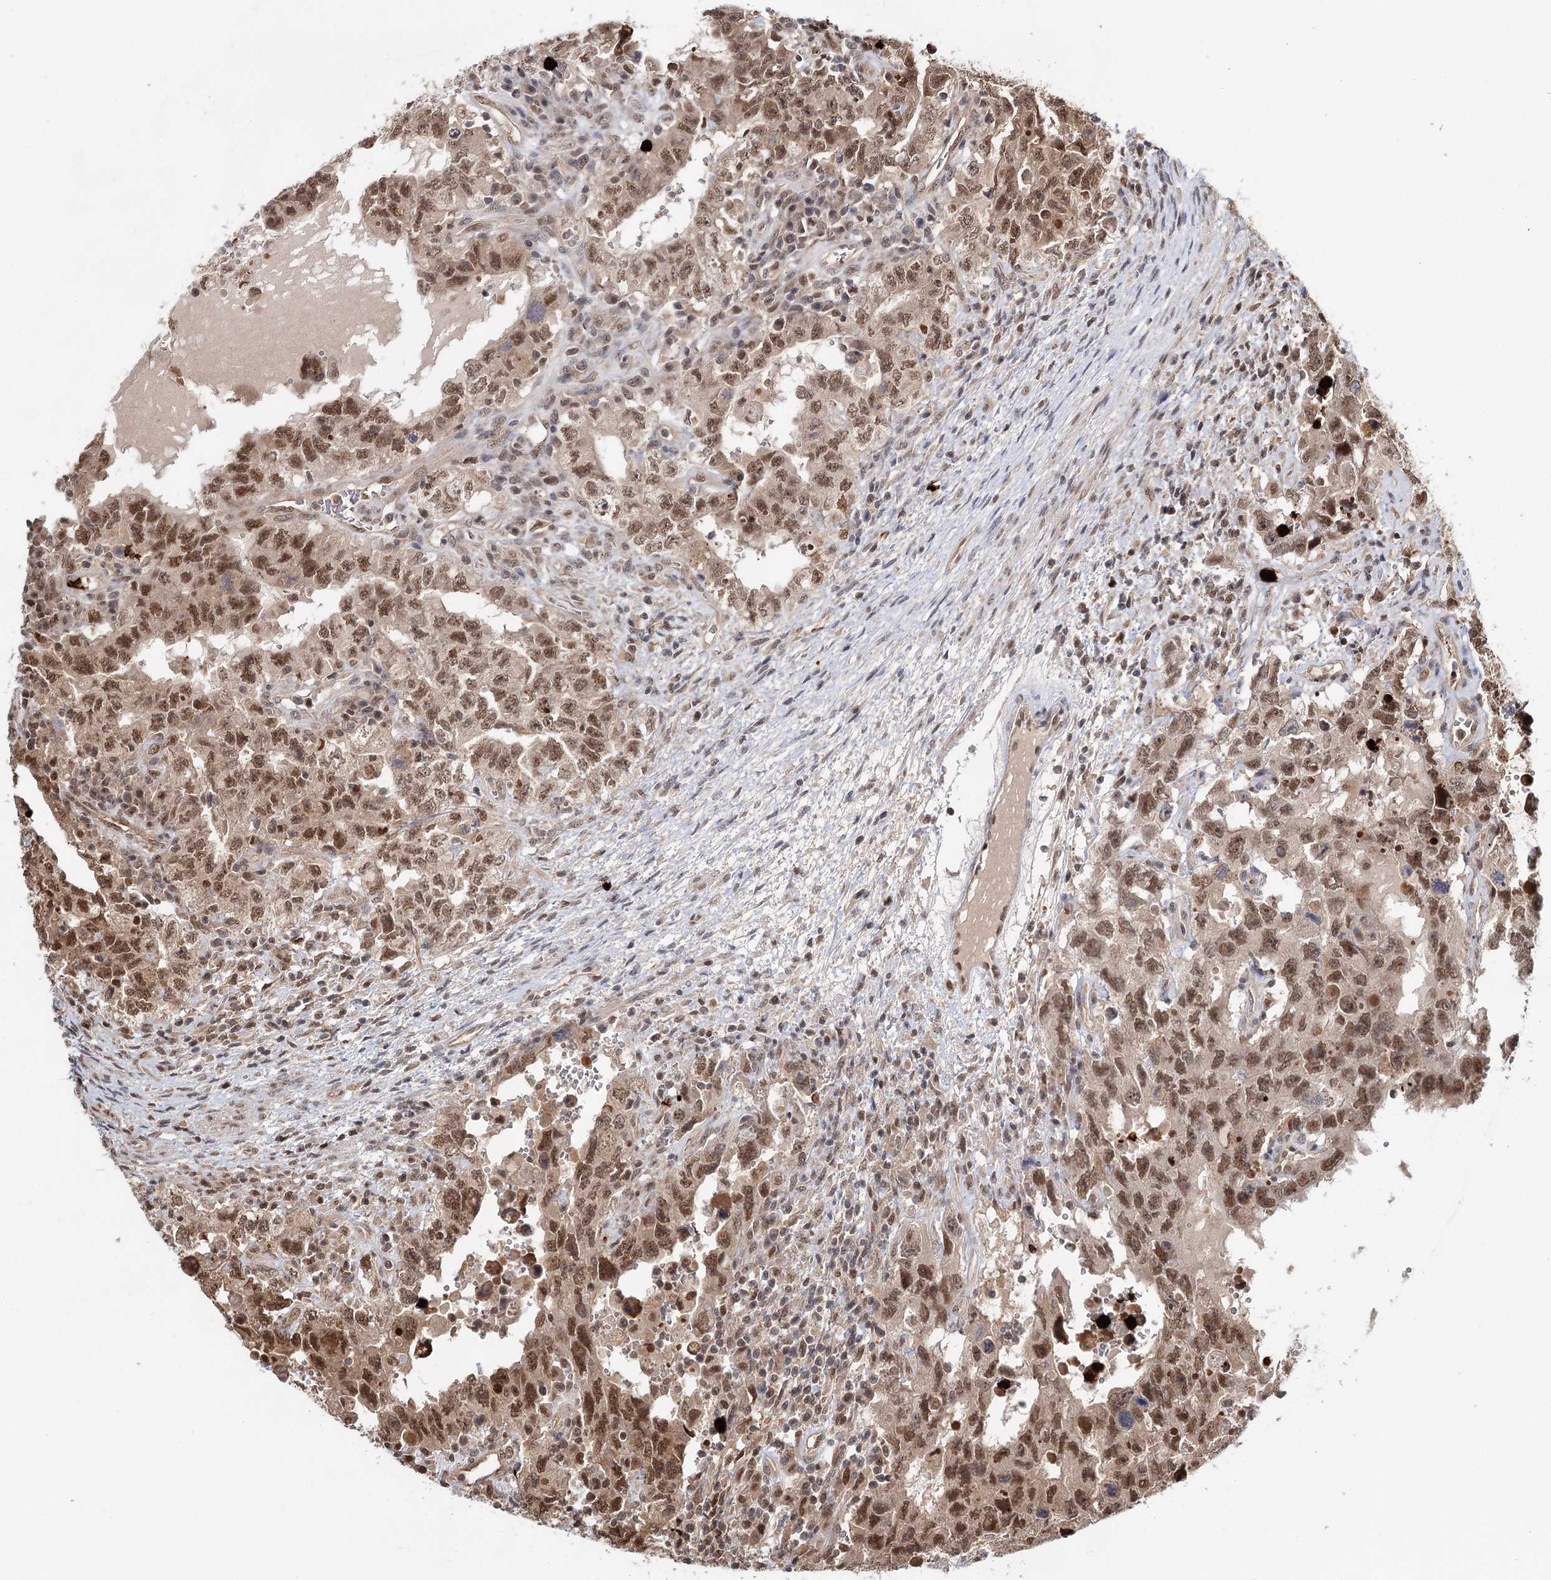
{"staining": {"intensity": "moderate", "quantity": ">75%", "location": "nuclear"}, "tissue": "testis cancer", "cell_type": "Tumor cells", "image_type": "cancer", "snomed": [{"axis": "morphology", "description": "Carcinoma, Embryonal, NOS"}, {"axis": "topography", "description": "Testis"}], "caption": "Immunohistochemical staining of human testis cancer (embryonal carcinoma) displays medium levels of moderate nuclear protein staining in approximately >75% of tumor cells.", "gene": "N6AMT1", "patient": {"sex": "male", "age": 26}}